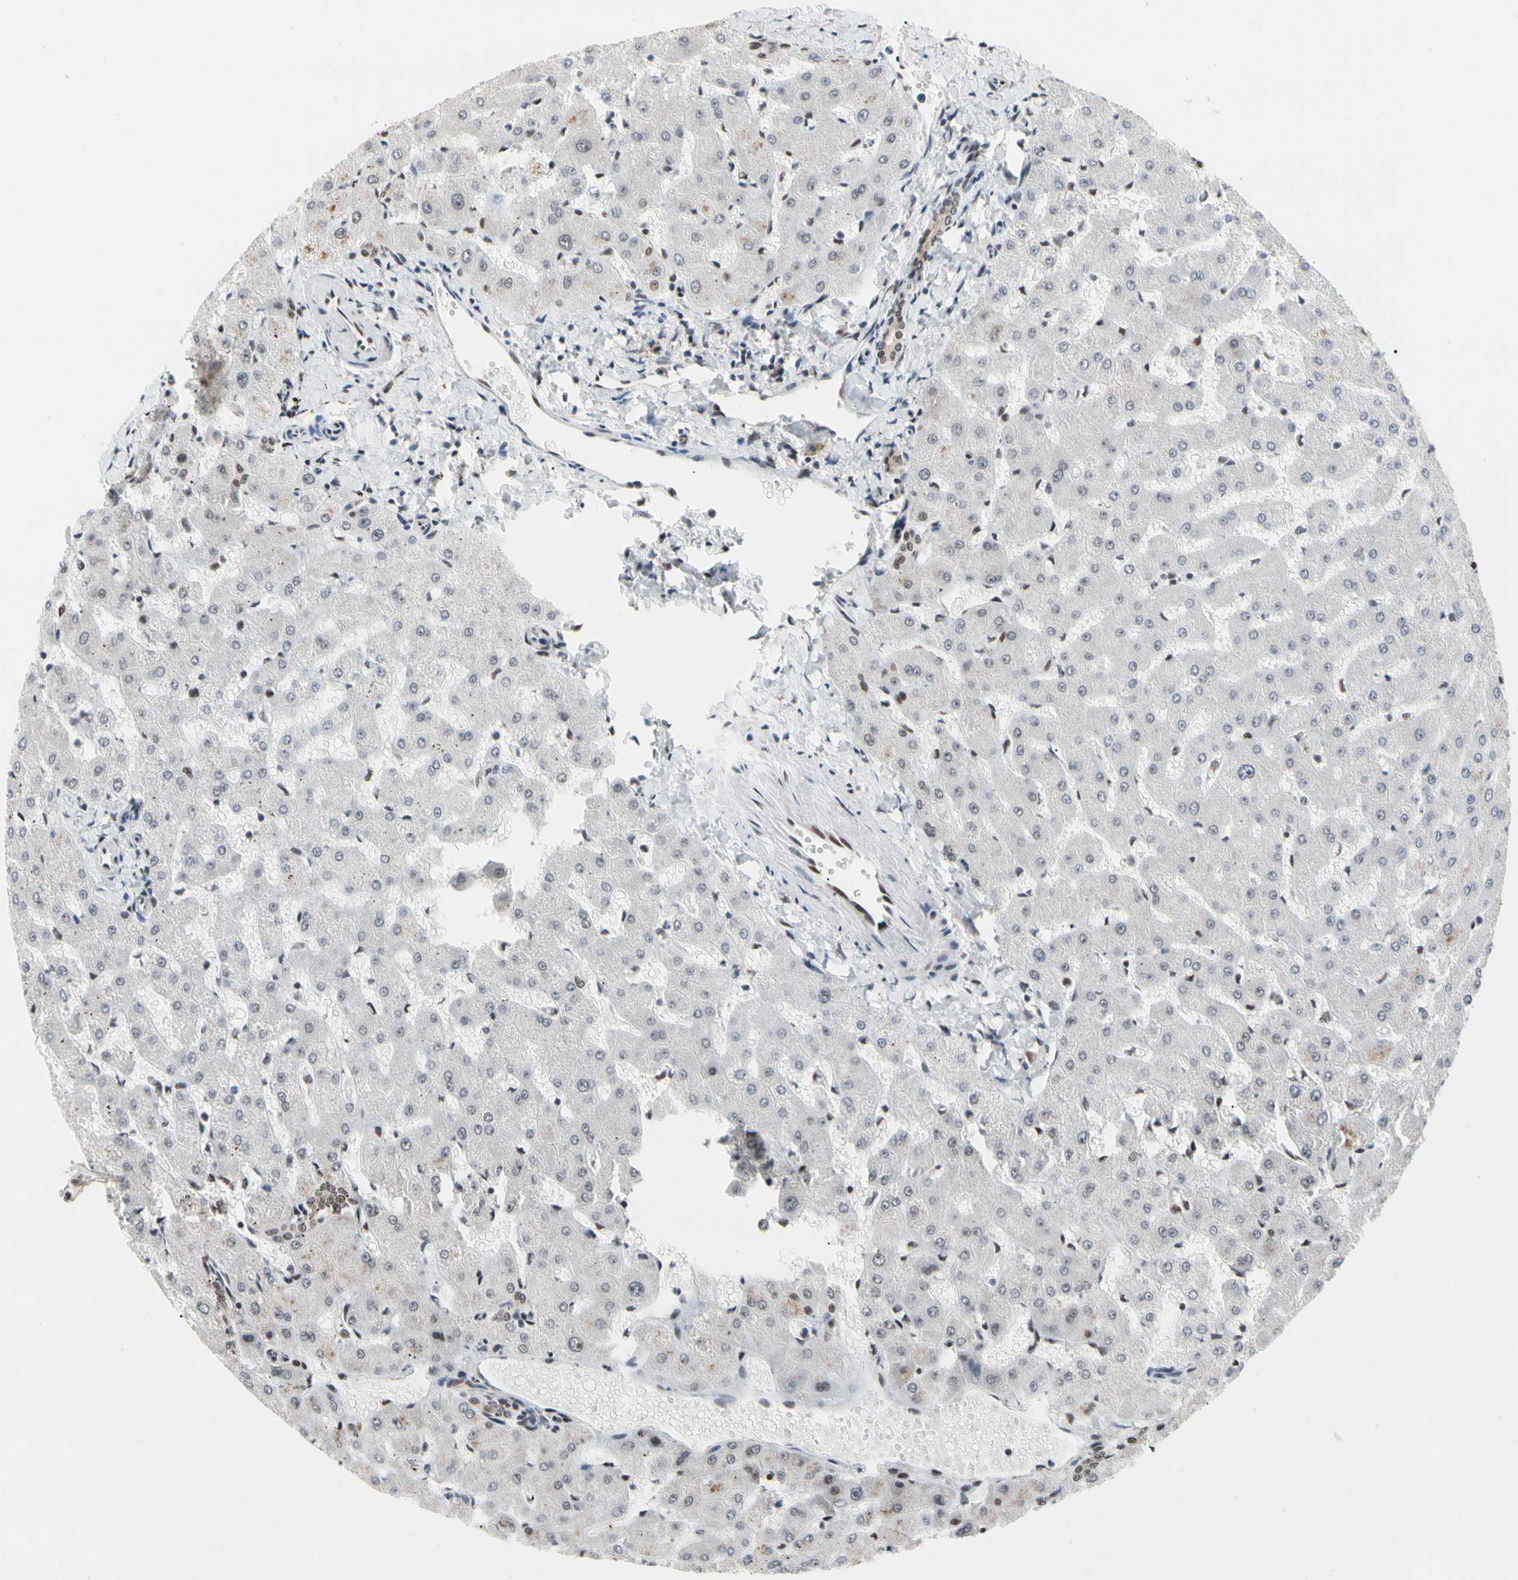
{"staining": {"intensity": "moderate", "quantity": ">75%", "location": "nuclear"}, "tissue": "liver", "cell_type": "Cholangiocytes", "image_type": "normal", "snomed": [{"axis": "morphology", "description": "Normal tissue, NOS"}, {"axis": "topography", "description": "Liver"}], "caption": "DAB (3,3'-diaminobenzidine) immunohistochemical staining of unremarkable liver displays moderate nuclear protein staining in about >75% of cholangiocytes. Immunohistochemistry stains the protein in brown and the nuclei are stained blue.", "gene": "FAM98B", "patient": {"sex": "female", "age": 63}}